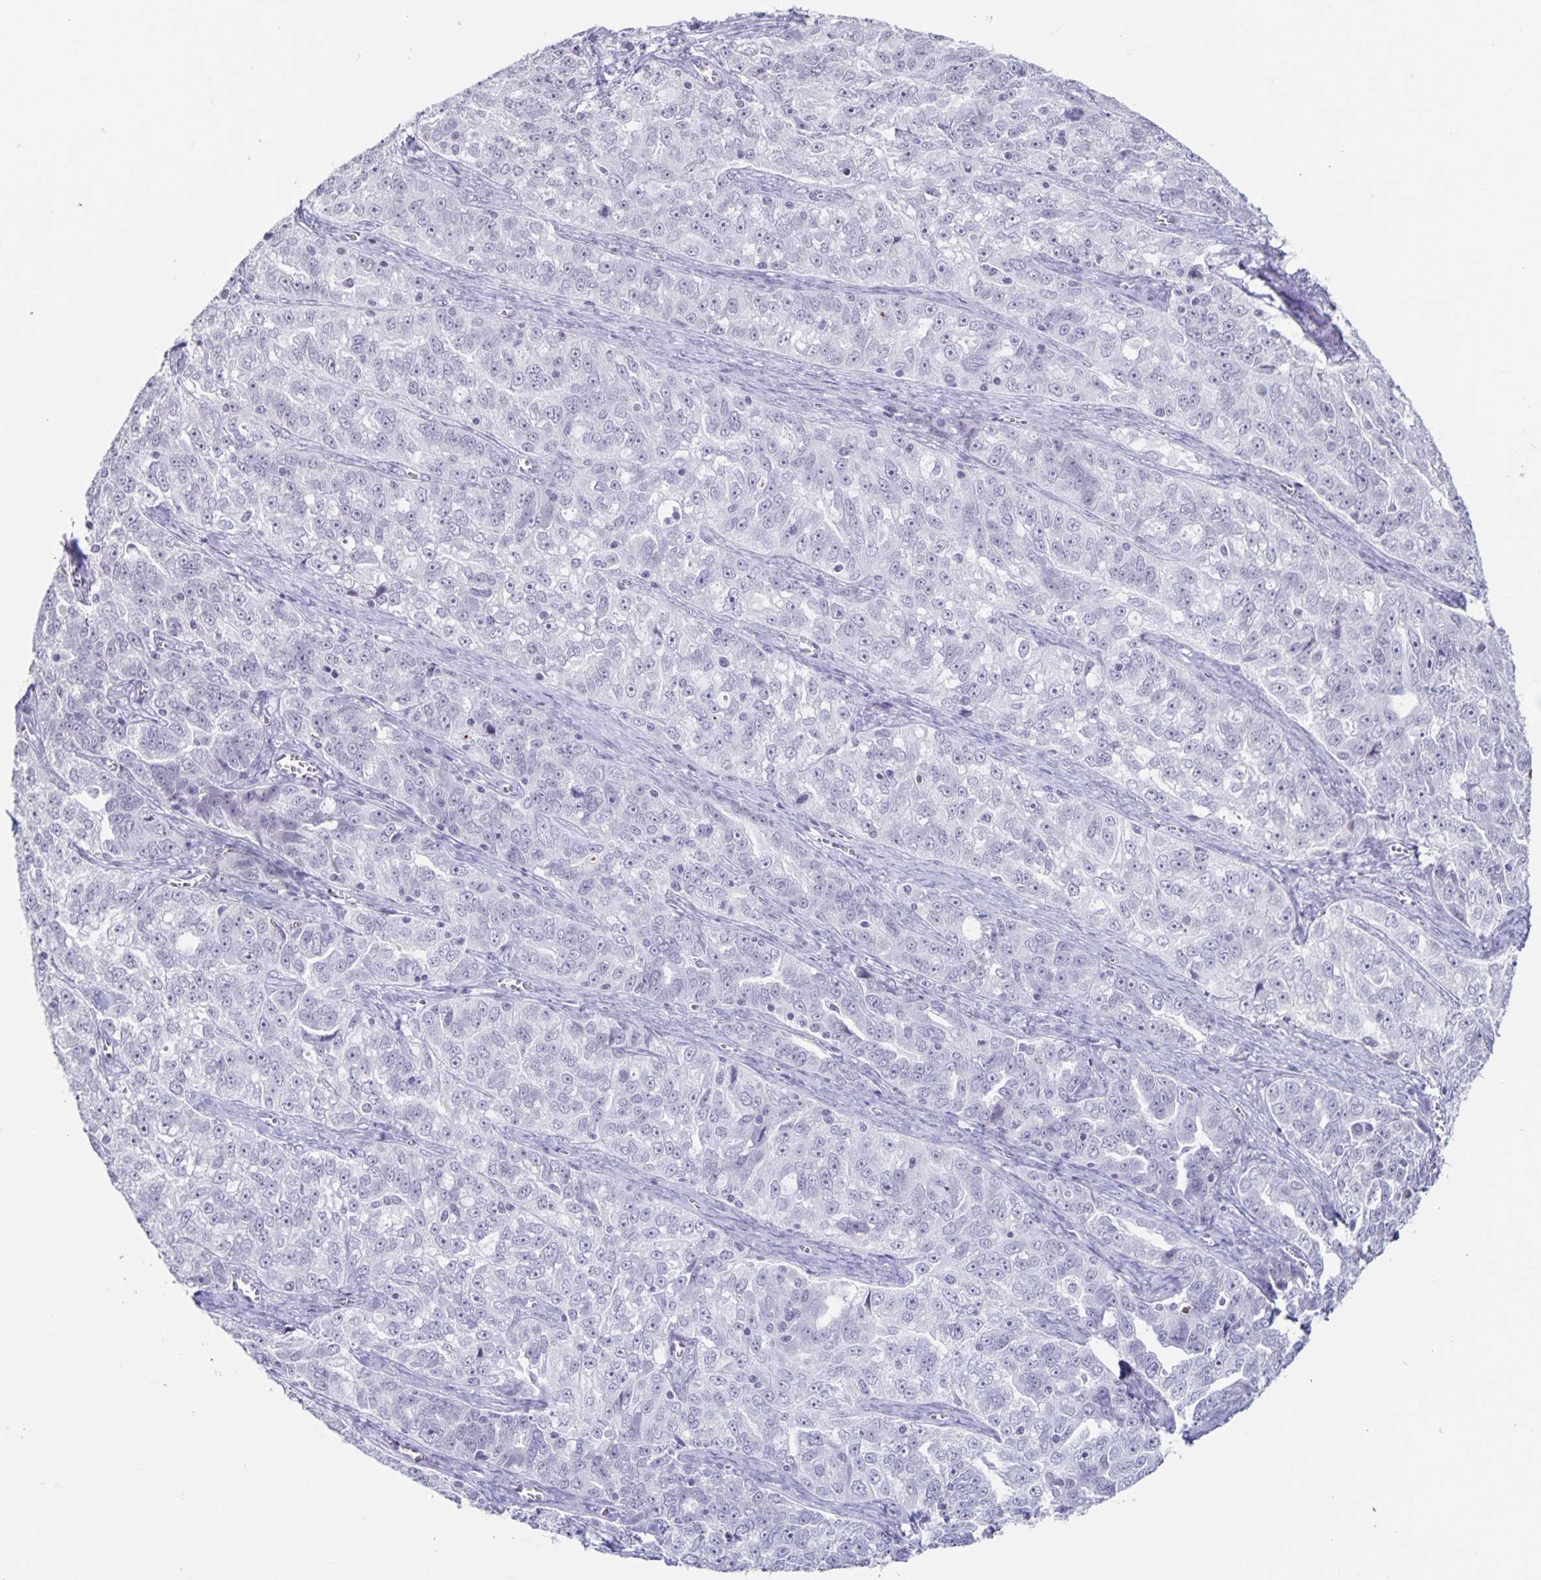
{"staining": {"intensity": "negative", "quantity": "none", "location": "none"}, "tissue": "ovarian cancer", "cell_type": "Tumor cells", "image_type": "cancer", "snomed": [{"axis": "morphology", "description": "Cystadenocarcinoma, serous, NOS"}, {"axis": "topography", "description": "Ovary"}], "caption": "Image shows no significant protein expression in tumor cells of ovarian cancer. (Stains: DAB immunohistochemistry with hematoxylin counter stain, Microscopy: brightfield microscopy at high magnification).", "gene": "LCE6A", "patient": {"sex": "female", "age": 51}}